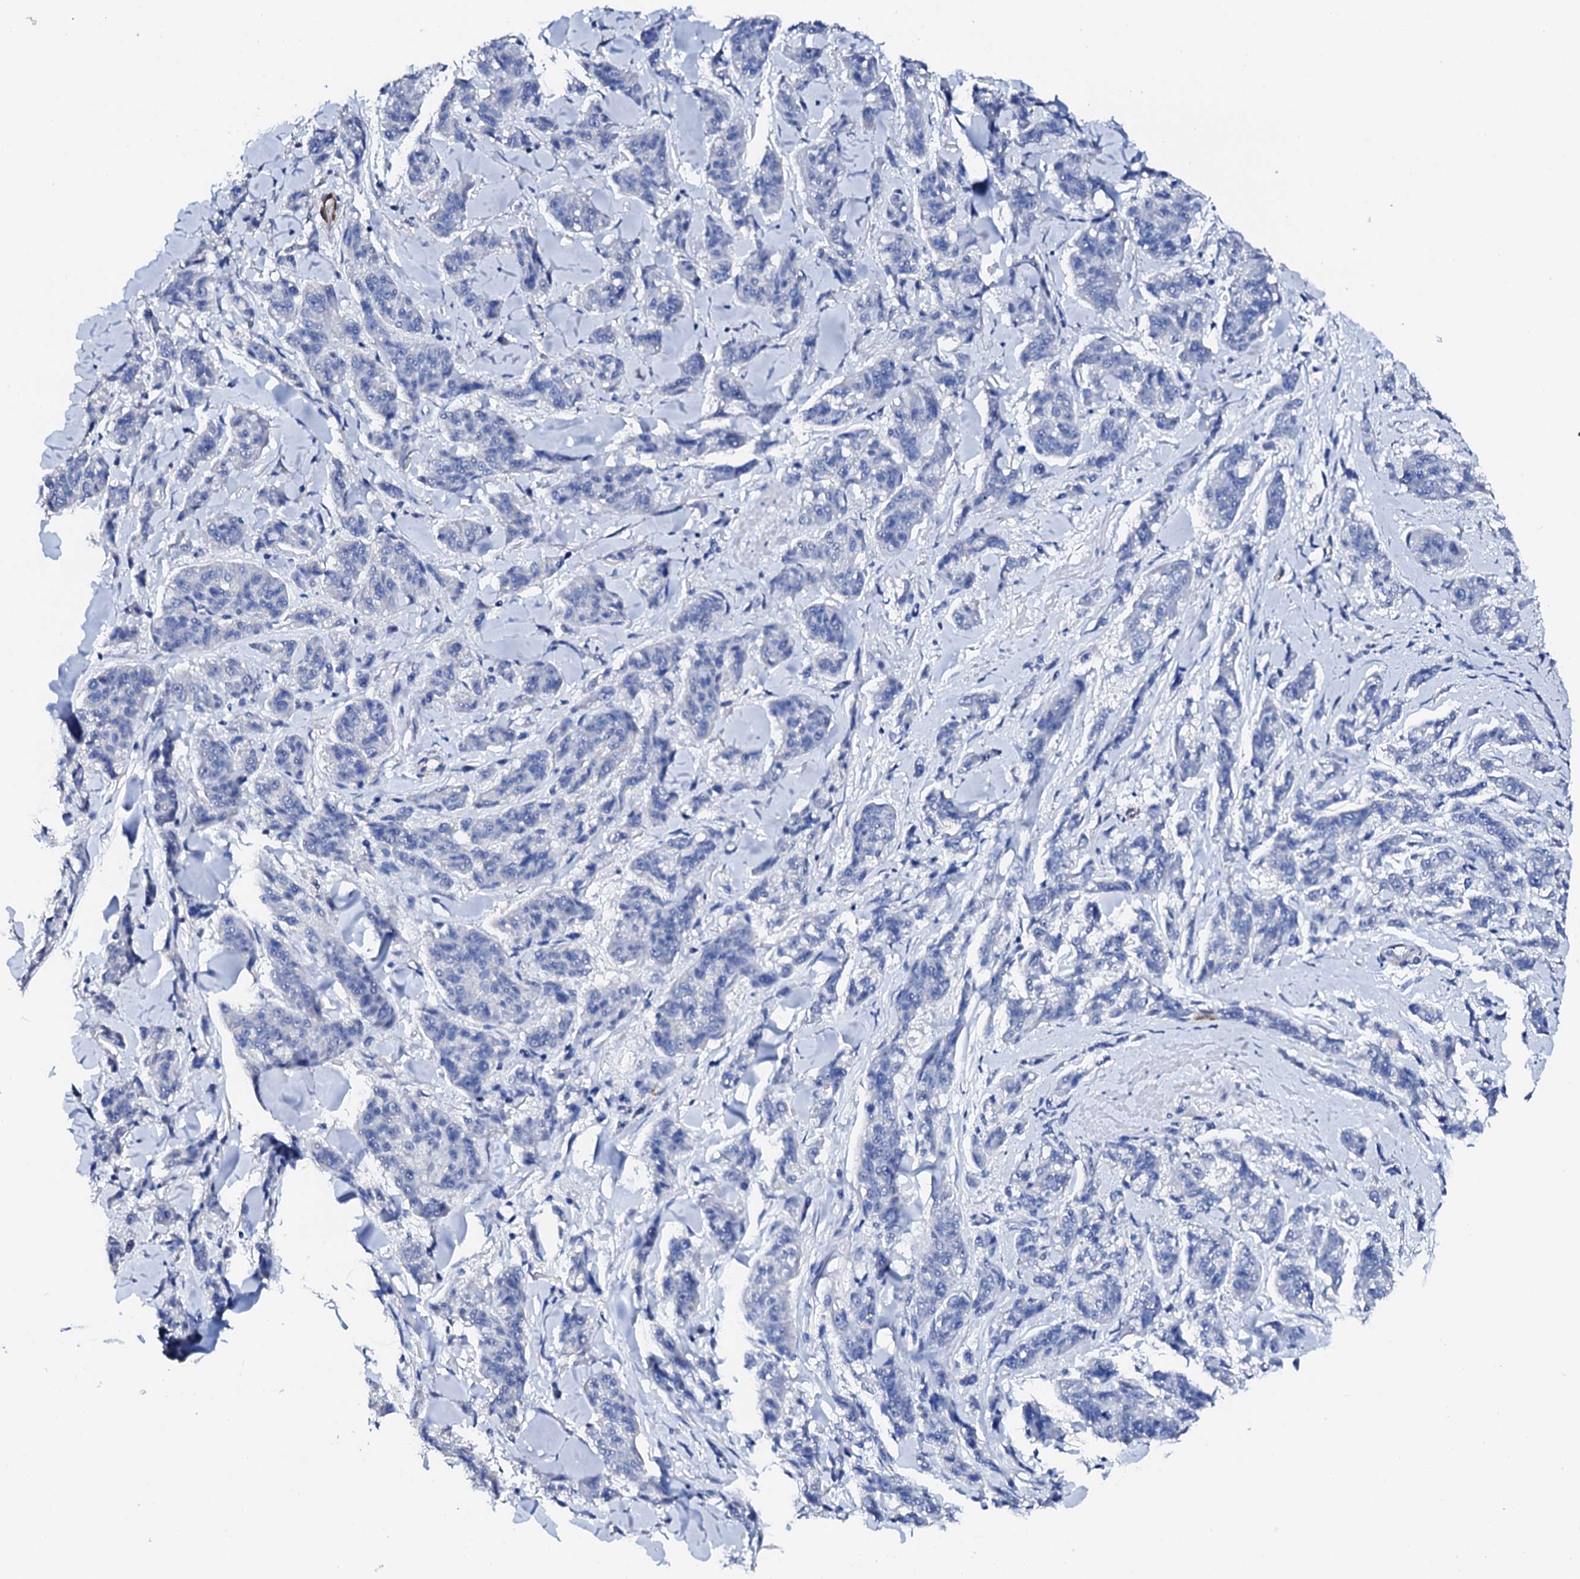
{"staining": {"intensity": "negative", "quantity": "none", "location": "none"}, "tissue": "melanoma", "cell_type": "Tumor cells", "image_type": "cancer", "snomed": [{"axis": "morphology", "description": "Malignant melanoma, NOS"}, {"axis": "topography", "description": "Skin"}], "caption": "Immunohistochemistry (IHC) photomicrograph of malignant melanoma stained for a protein (brown), which demonstrates no expression in tumor cells. (DAB immunohistochemistry with hematoxylin counter stain).", "gene": "NRIP2", "patient": {"sex": "male", "age": 53}}